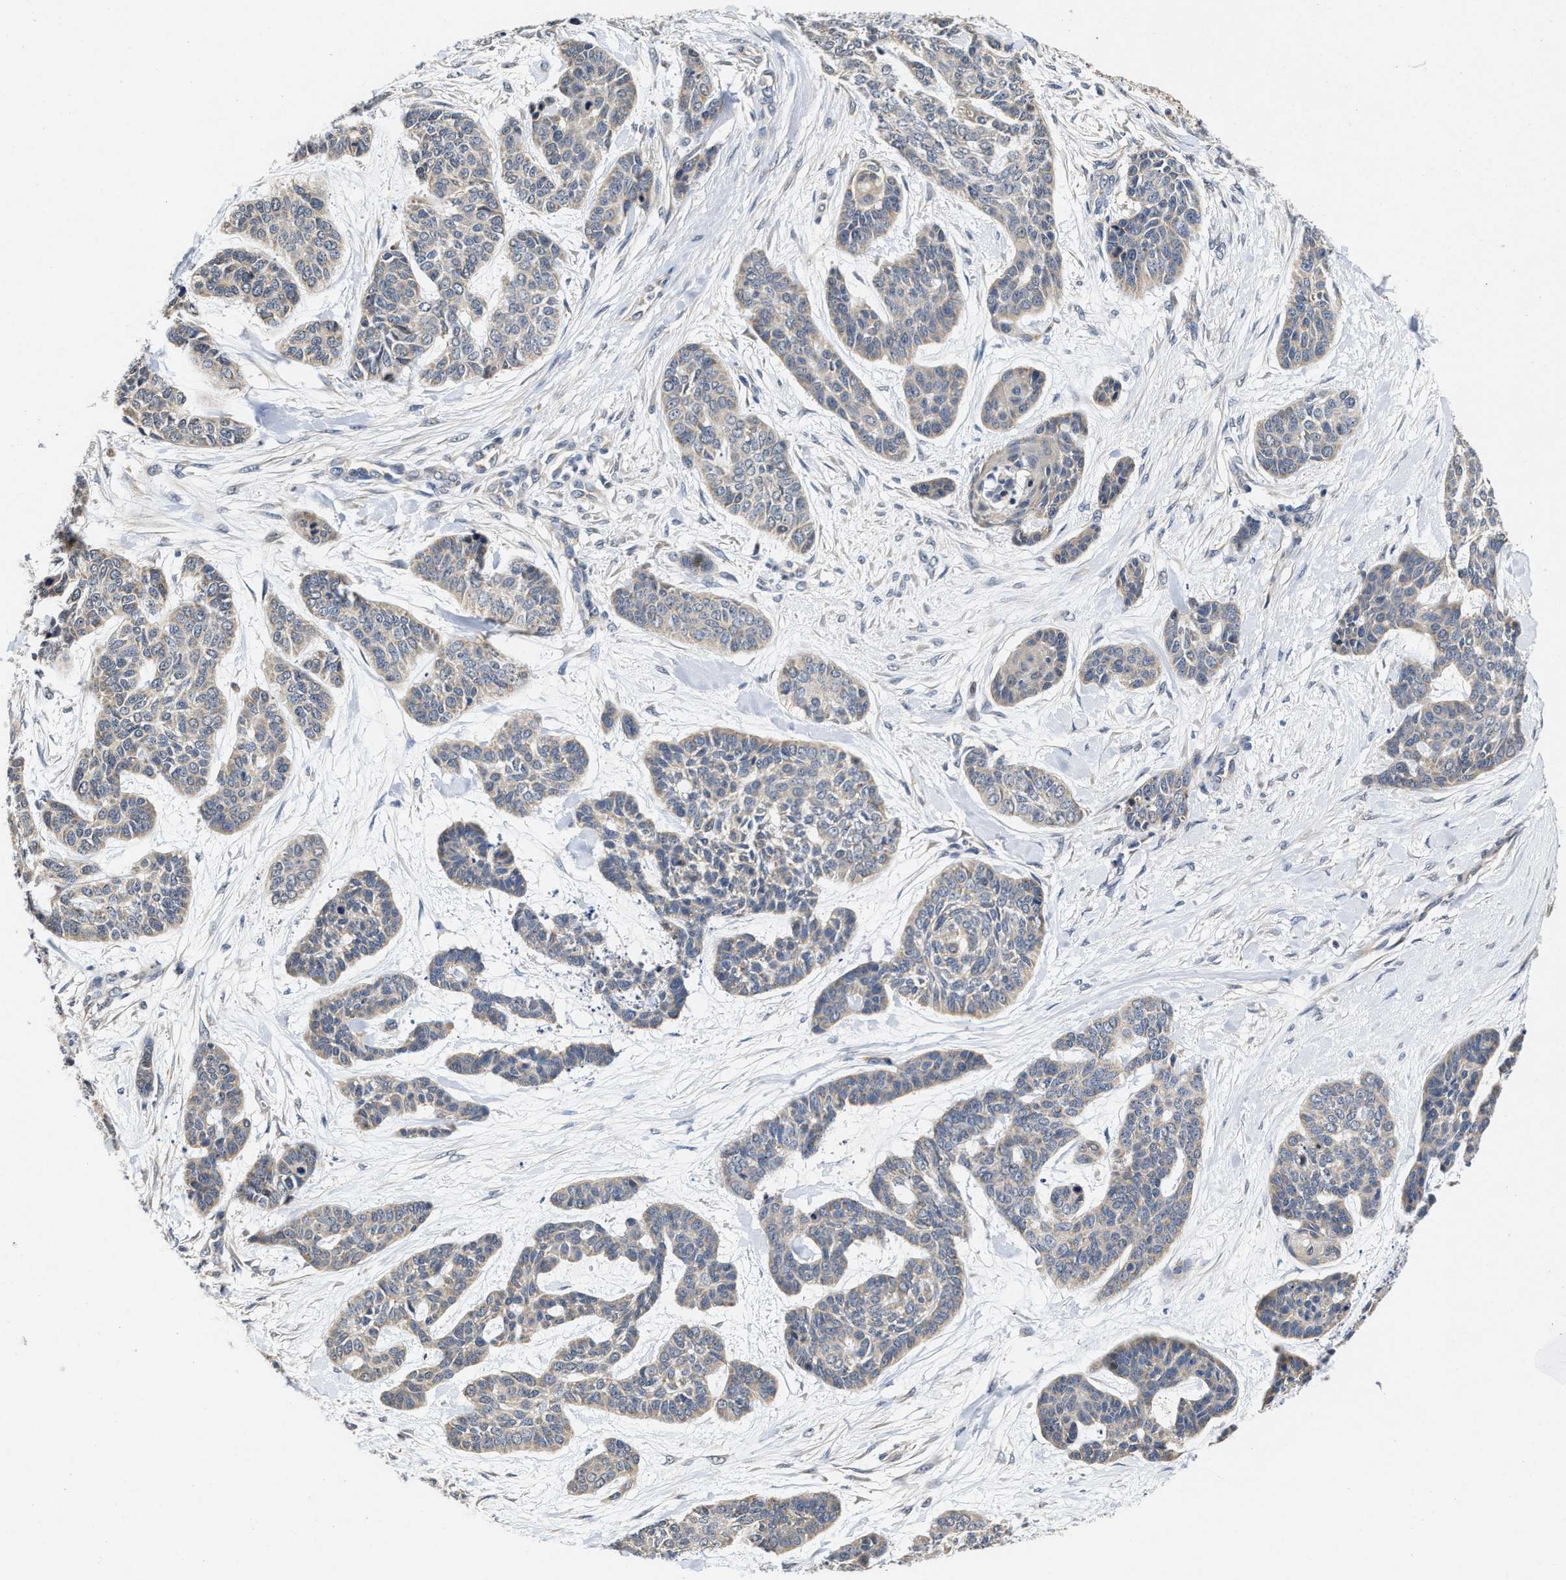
{"staining": {"intensity": "weak", "quantity": "<25%", "location": "cytoplasmic/membranous"}, "tissue": "skin cancer", "cell_type": "Tumor cells", "image_type": "cancer", "snomed": [{"axis": "morphology", "description": "Basal cell carcinoma"}, {"axis": "topography", "description": "Skin"}], "caption": "A micrograph of skin basal cell carcinoma stained for a protein shows no brown staining in tumor cells.", "gene": "SCYL2", "patient": {"sex": "female", "age": 64}}